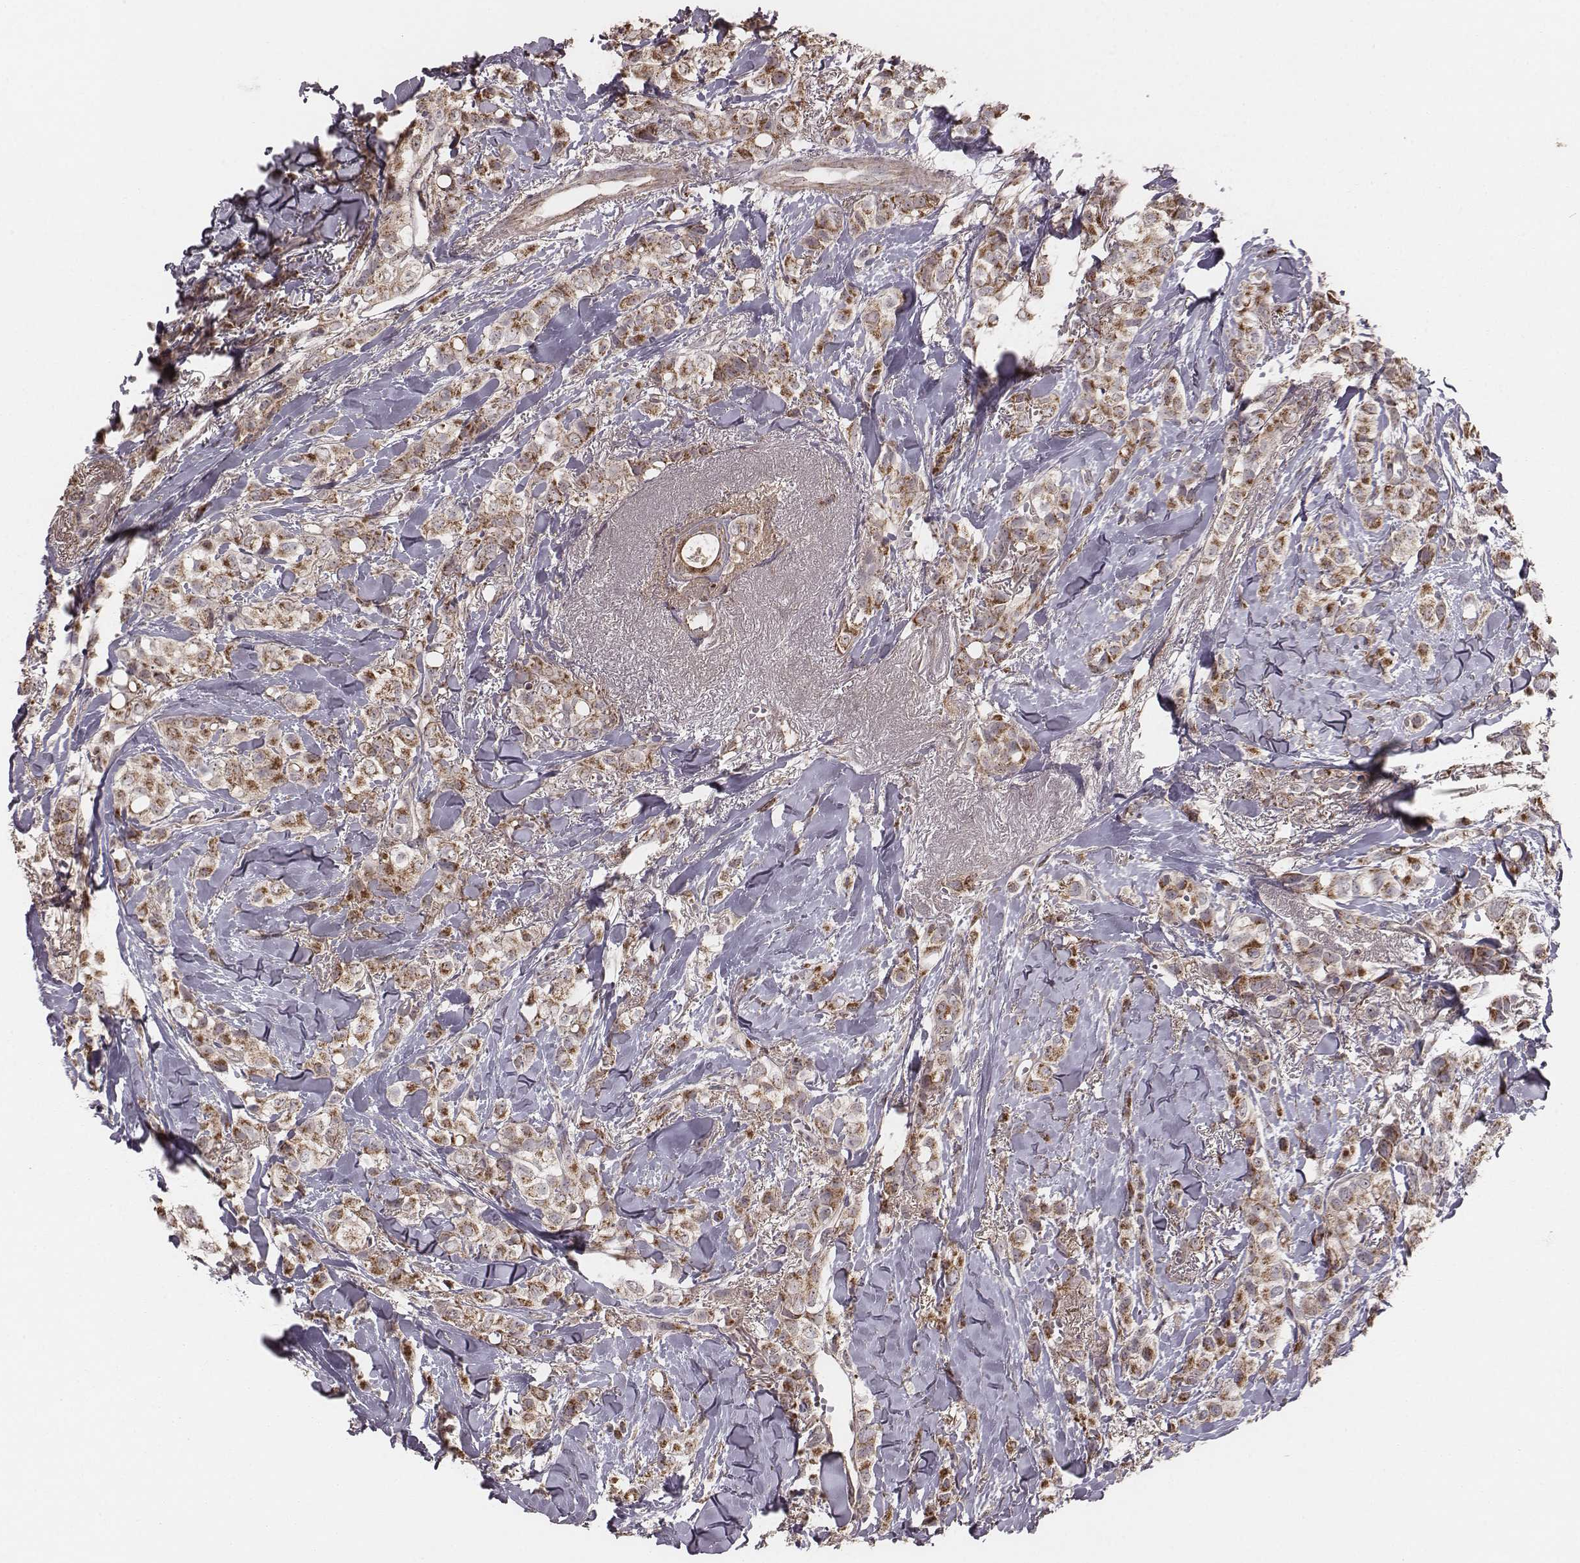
{"staining": {"intensity": "strong", "quantity": ">75%", "location": "cytoplasmic/membranous"}, "tissue": "breast cancer", "cell_type": "Tumor cells", "image_type": "cancer", "snomed": [{"axis": "morphology", "description": "Duct carcinoma"}, {"axis": "topography", "description": "Breast"}], "caption": "Immunohistochemical staining of human breast infiltrating ductal carcinoma demonstrates high levels of strong cytoplasmic/membranous protein staining in about >75% of tumor cells.", "gene": "PDCD2L", "patient": {"sex": "female", "age": 85}}